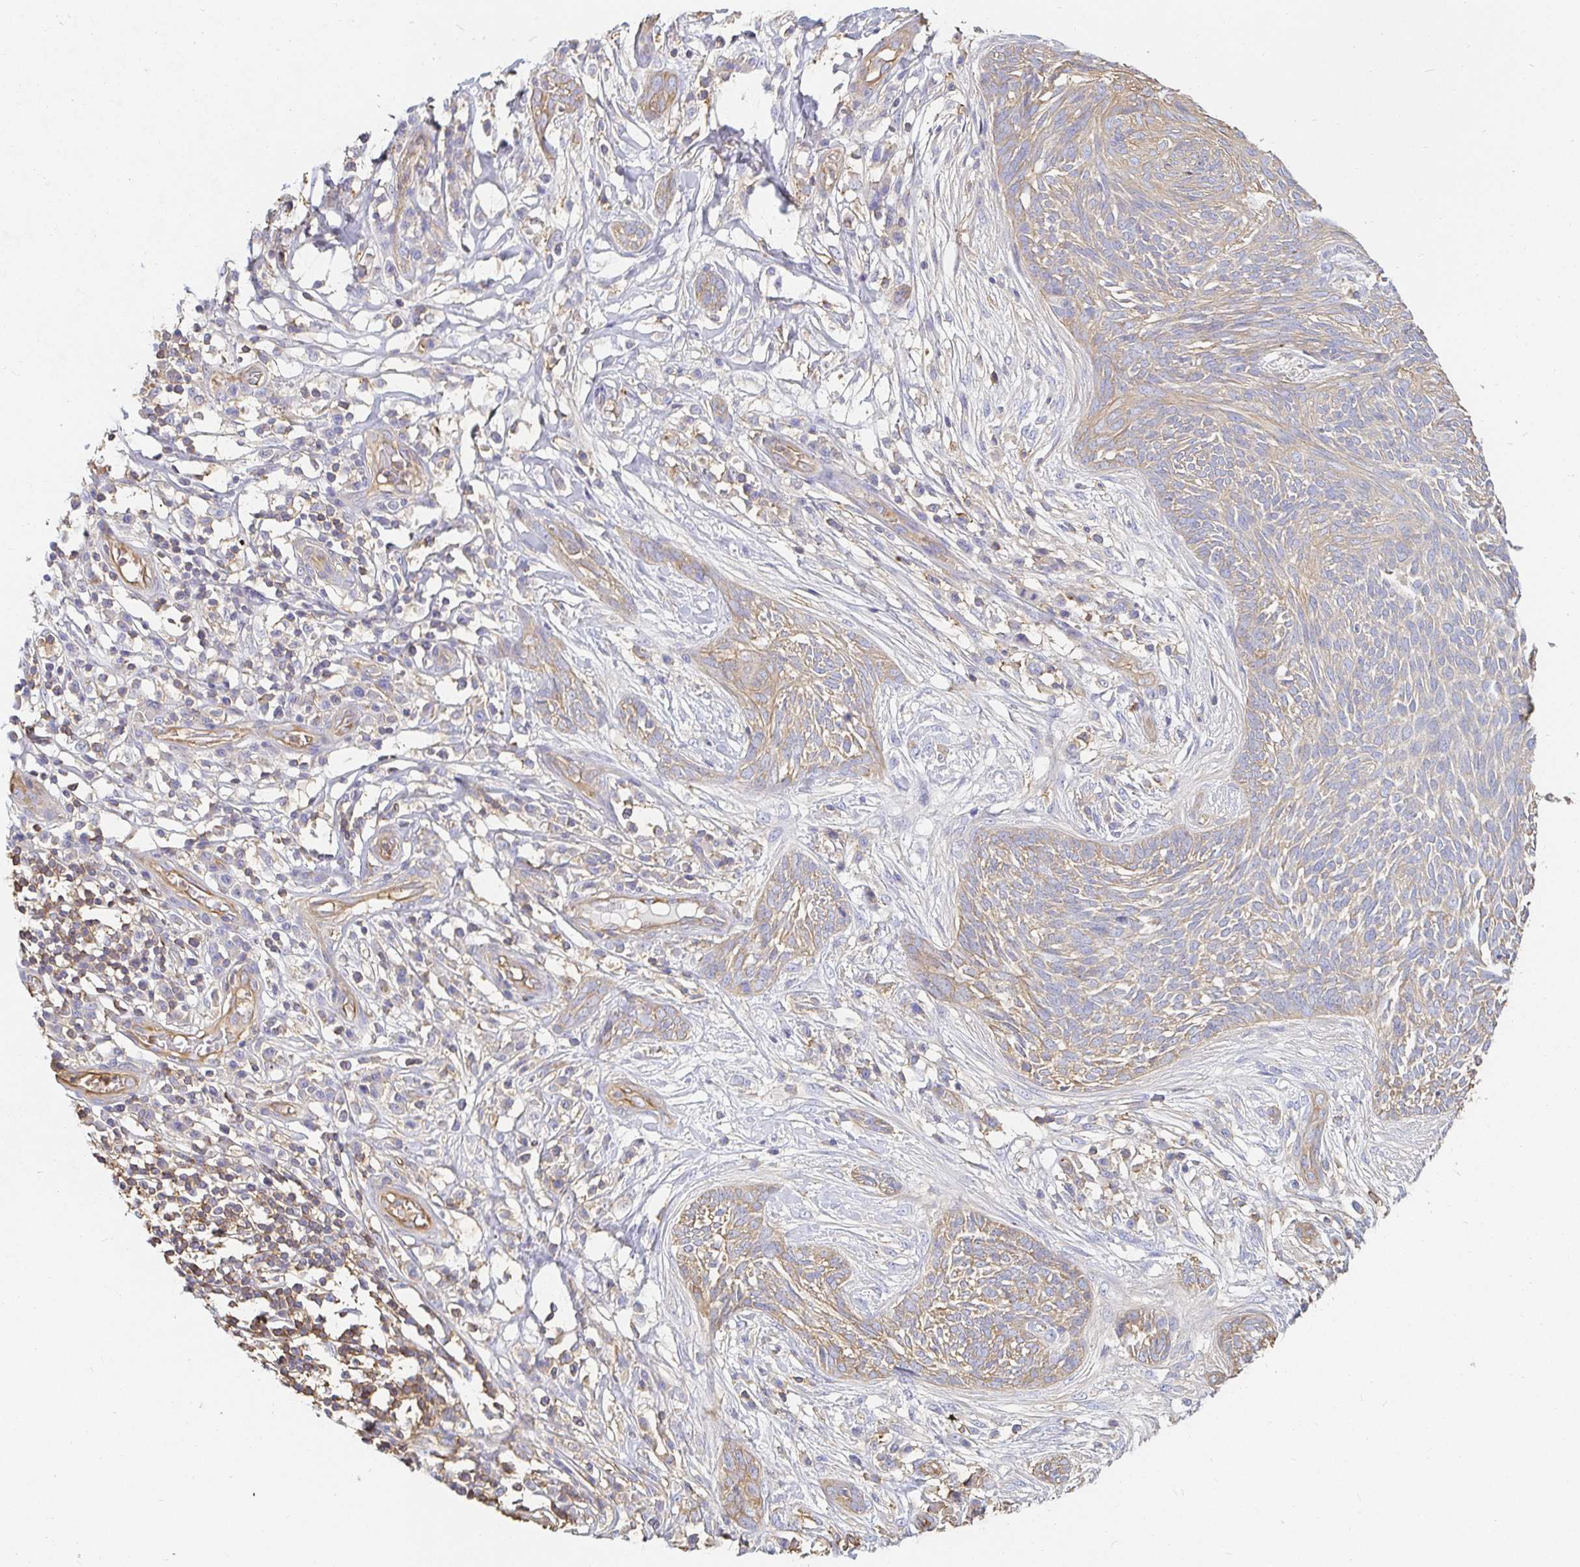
{"staining": {"intensity": "weak", "quantity": "25%-75%", "location": "cytoplasmic/membranous"}, "tissue": "skin cancer", "cell_type": "Tumor cells", "image_type": "cancer", "snomed": [{"axis": "morphology", "description": "Basal cell carcinoma"}, {"axis": "topography", "description": "Skin"}, {"axis": "topography", "description": "Skin, foot"}], "caption": "Brown immunohistochemical staining in basal cell carcinoma (skin) reveals weak cytoplasmic/membranous positivity in about 25%-75% of tumor cells. The protein is shown in brown color, while the nuclei are stained blue.", "gene": "TSPAN19", "patient": {"sex": "female", "age": 86}}